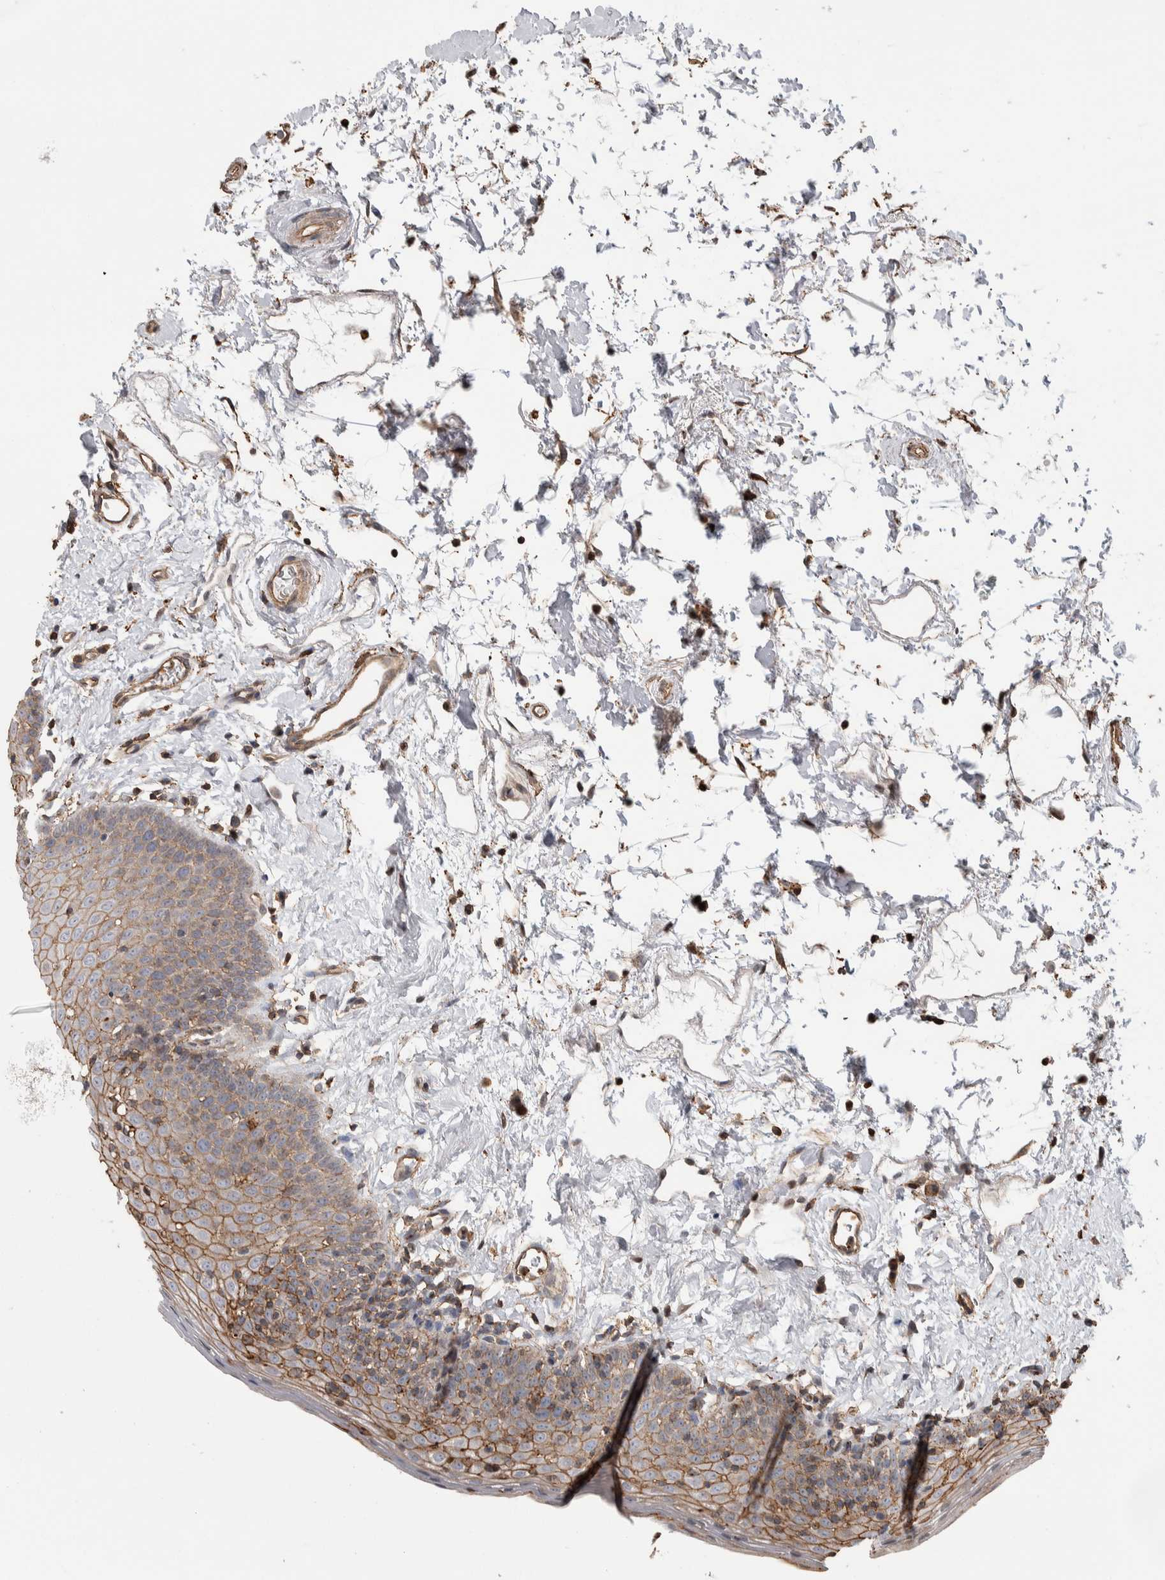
{"staining": {"intensity": "moderate", "quantity": "25%-75%", "location": "cytoplasmic/membranous"}, "tissue": "oral mucosa", "cell_type": "Squamous epithelial cells", "image_type": "normal", "snomed": [{"axis": "morphology", "description": "Normal tissue, NOS"}, {"axis": "topography", "description": "Oral tissue"}], "caption": "Oral mucosa stained with IHC displays moderate cytoplasmic/membranous positivity in approximately 25%-75% of squamous epithelial cells. The staining was performed using DAB (3,3'-diaminobenzidine), with brown indicating positive protein expression. Nuclei are stained blue with hematoxylin.", "gene": "ENPP2", "patient": {"sex": "male", "age": 66}}